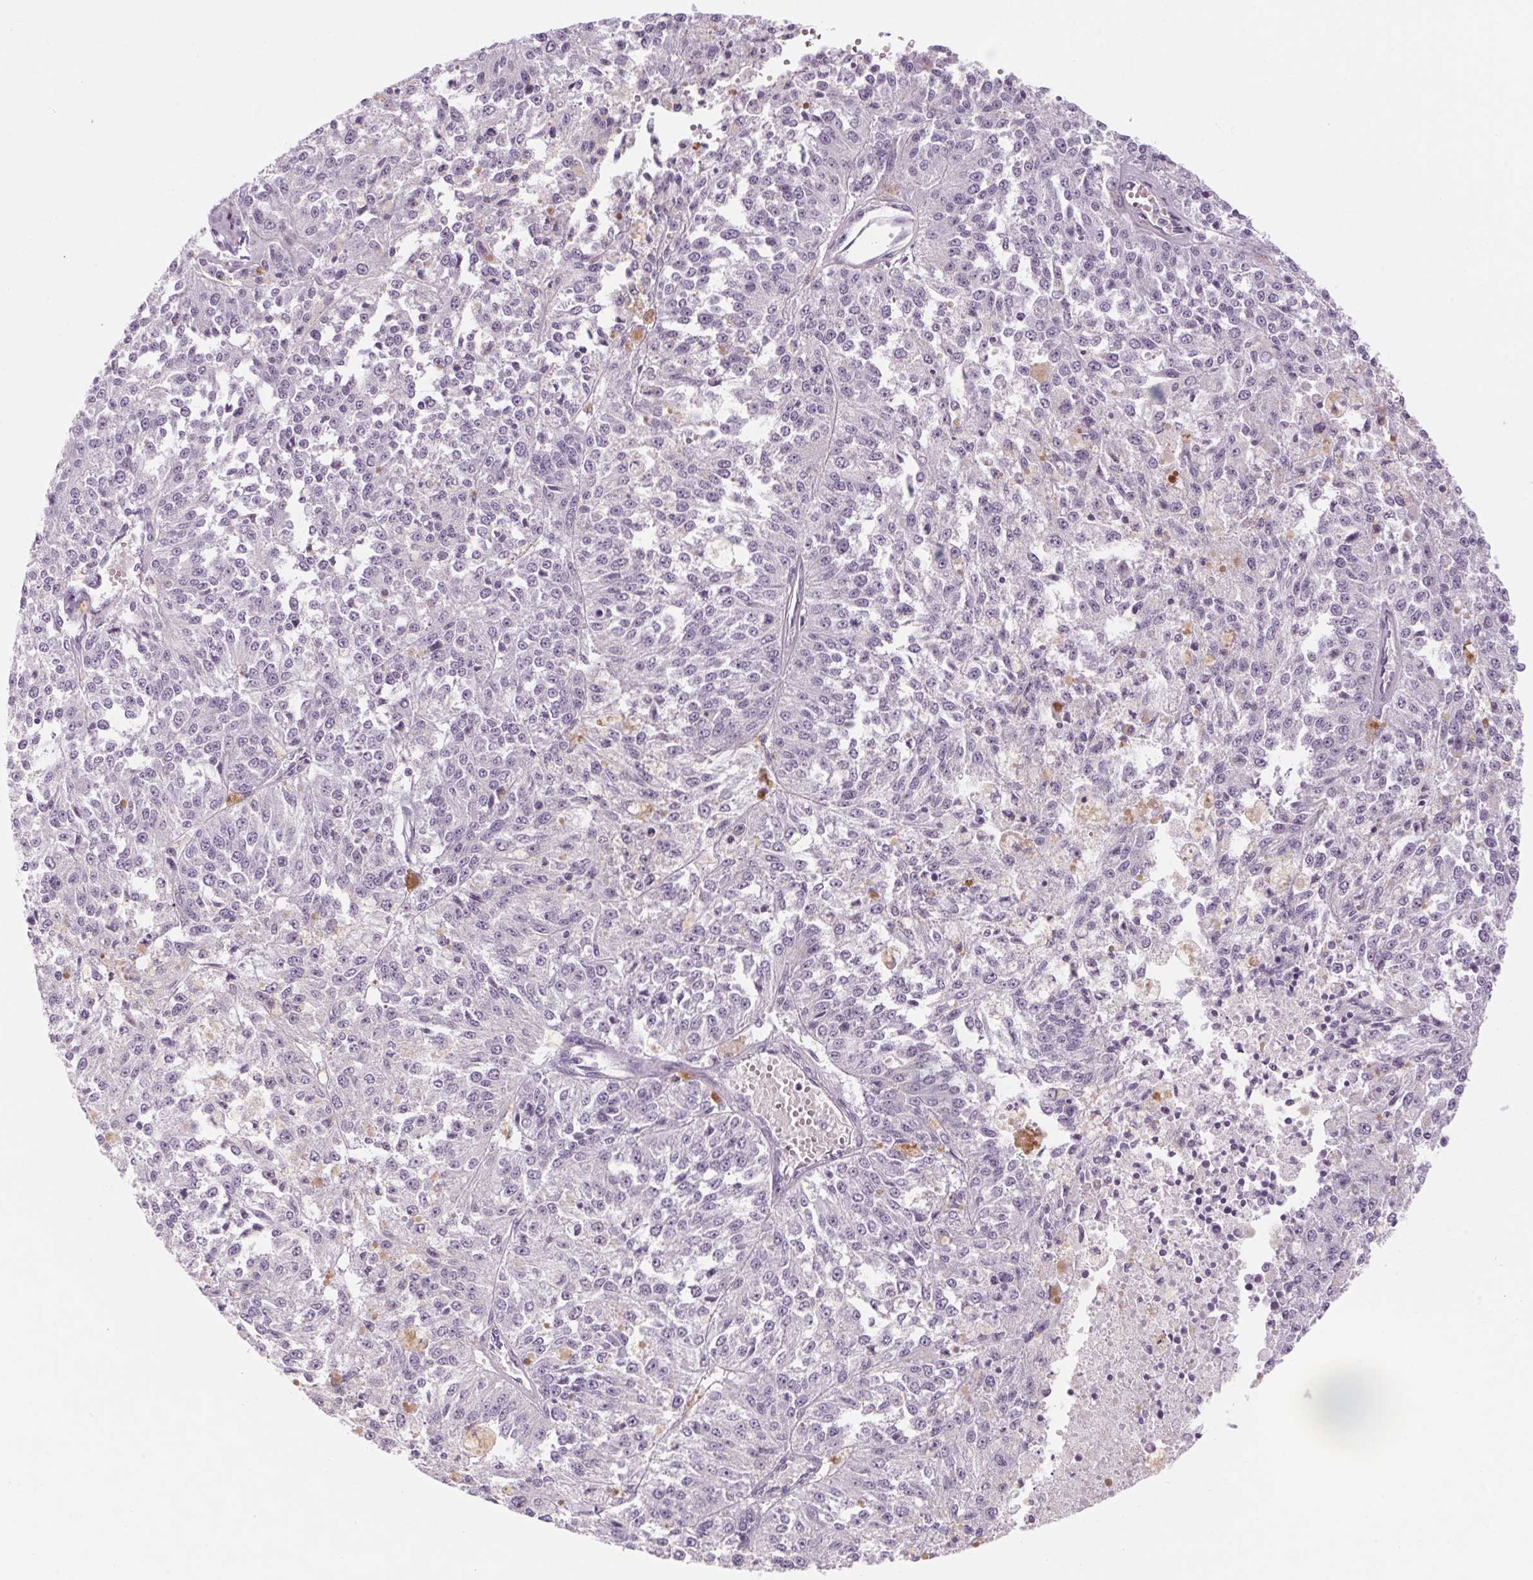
{"staining": {"intensity": "negative", "quantity": "none", "location": "none"}, "tissue": "melanoma", "cell_type": "Tumor cells", "image_type": "cancer", "snomed": [{"axis": "morphology", "description": "Malignant melanoma, Metastatic site"}, {"axis": "topography", "description": "Lymph node"}], "caption": "An image of melanoma stained for a protein demonstrates no brown staining in tumor cells.", "gene": "RPTN", "patient": {"sex": "female", "age": 64}}